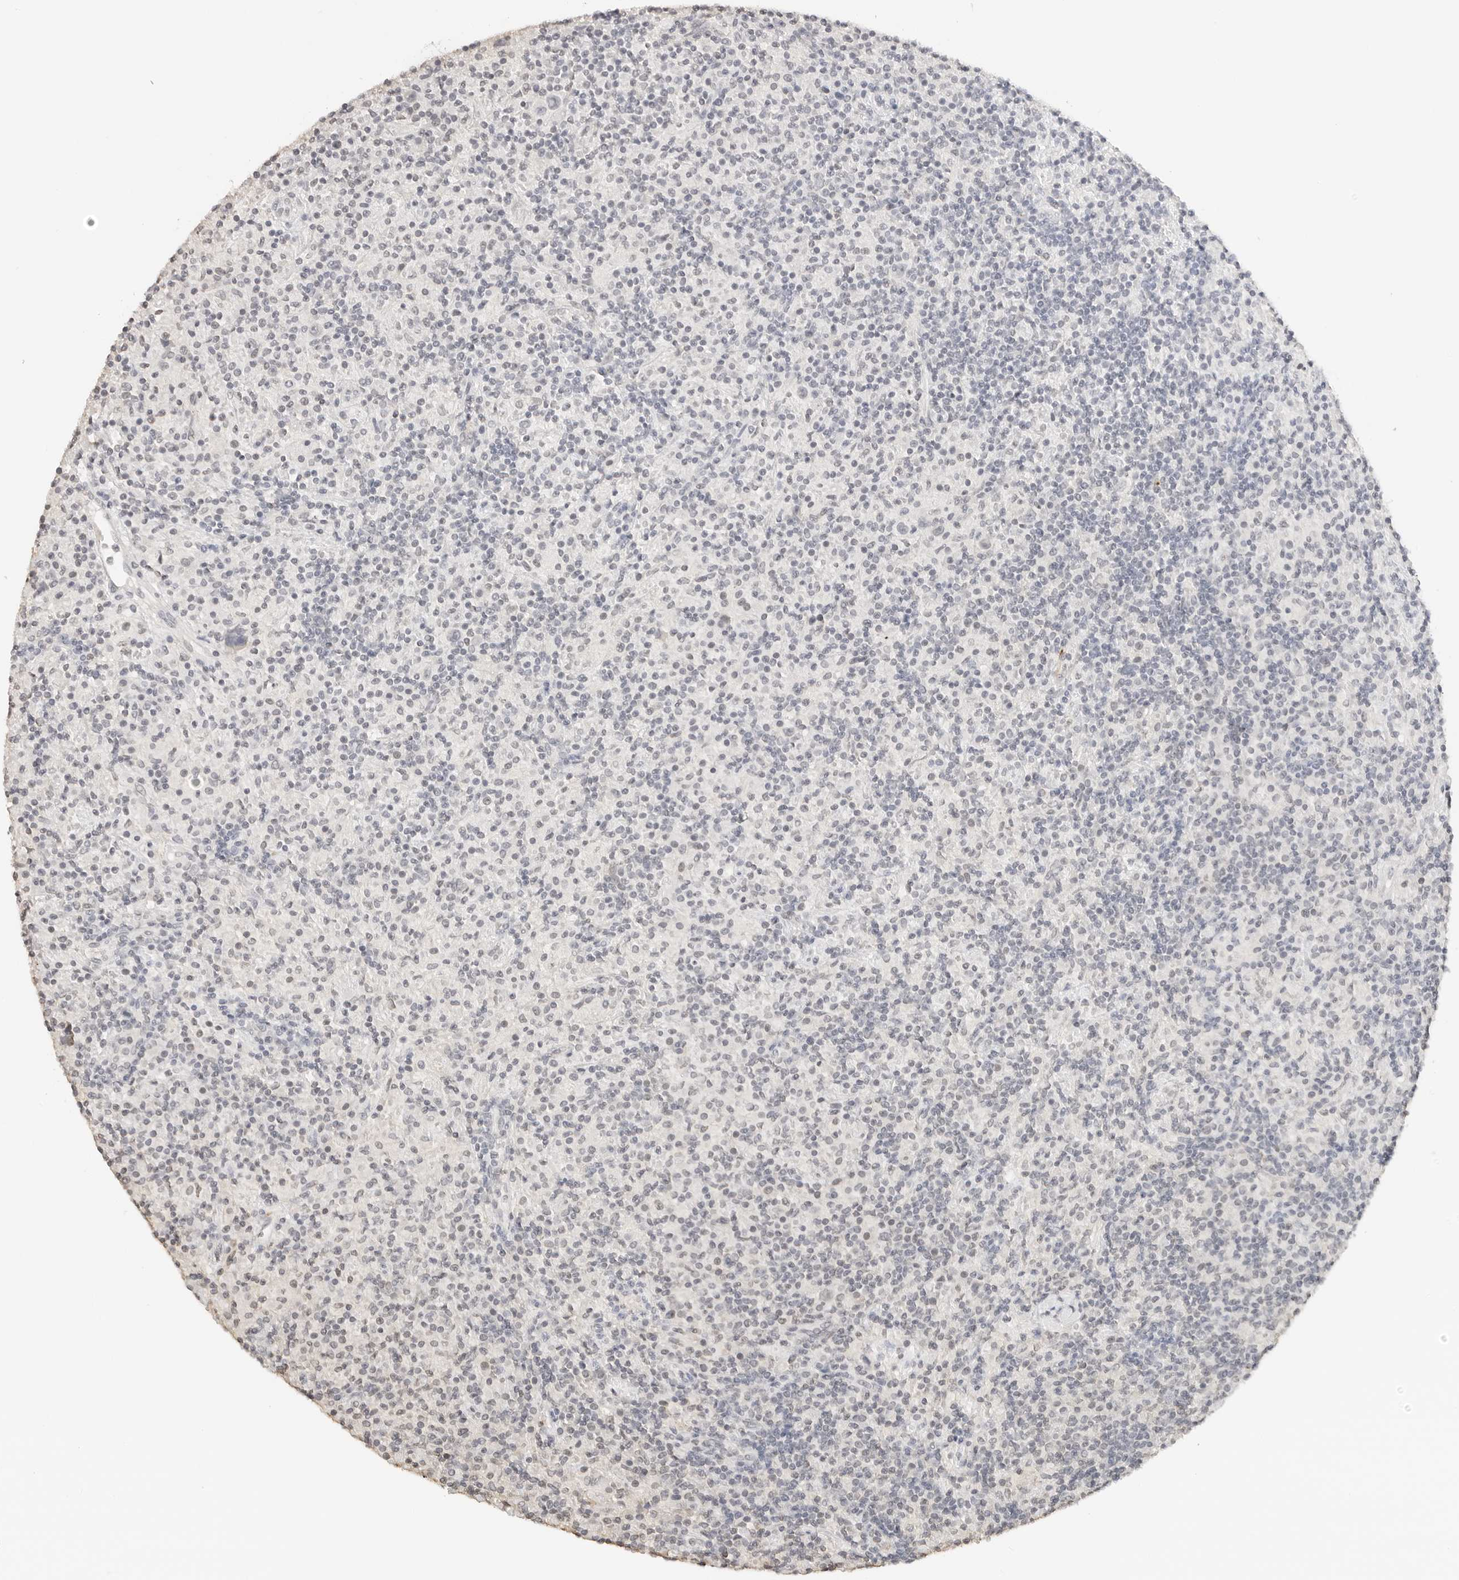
{"staining": {"intensity": "negative", "quantity": "none", "location": "none"}, "tissue": "lymphoma", "cell_type": "Tumor cells", "image_type": "cancer", "snomed": [{"axis": "morphology", "description": "Hodgkin's disease, NOS"}, {"axis": "topography", "description": "Lymph node"}], "caption": "Lymphoma was stained to show a protein in brown. There is no significant staining in tumor cells.", "gene": "PCDH19", "patient": {"sex": "male", "age": 70}}